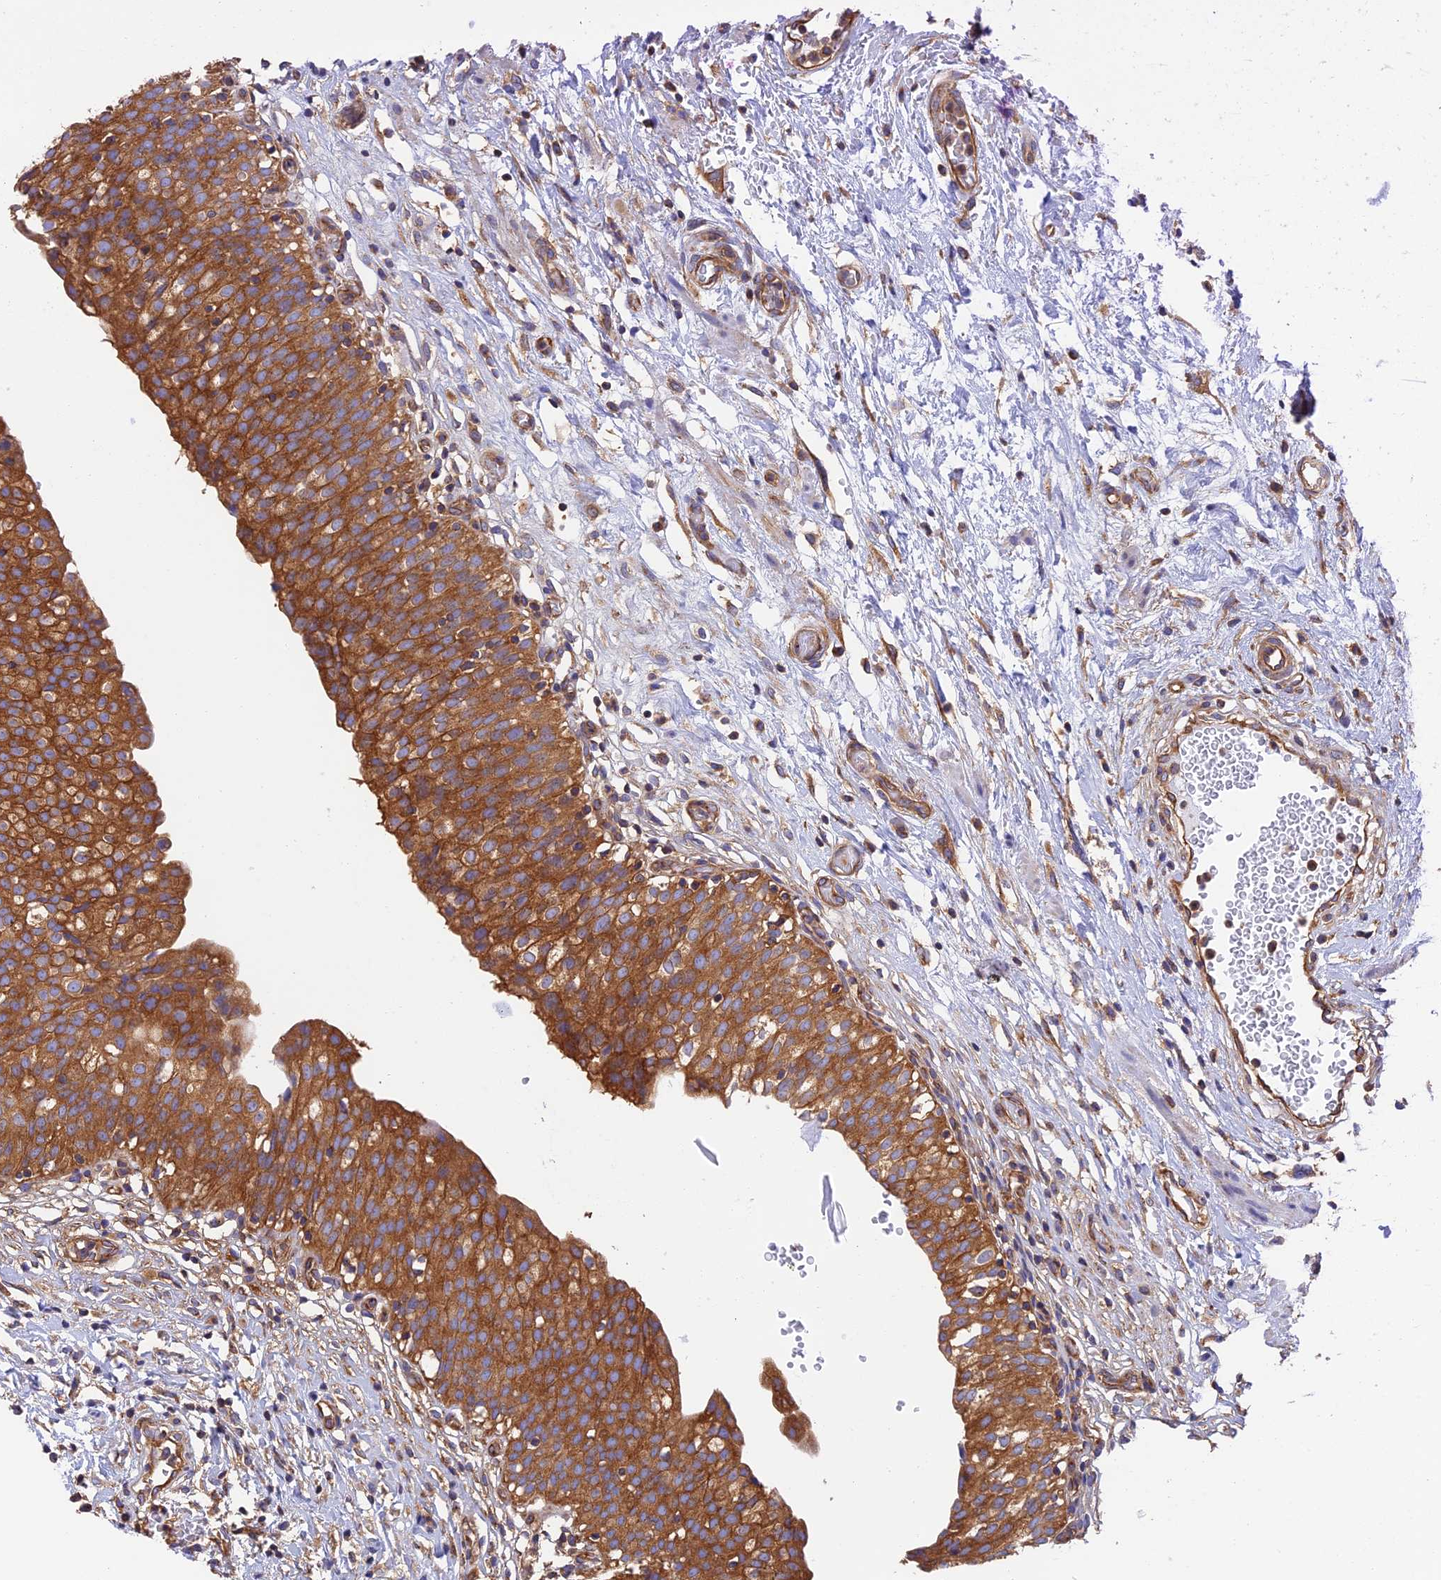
{"staining": {"intensity": "strong", "quantity": ">75%", "location": "cytoplasmic/membranous"}, "tissue": "urinary bladder", "cell_type": "Urothelial cells", "image_type": "normal", "snomed": [{"axis": "morphology", "description": "Normal tissue, NOS"}, {"axis": "topography", "description": "Urinary bladder"}], "caption": "Urinary bladder stained with DAB immunohistochemistry (IHC) demonstrates high levels of strong cytoplasmic/membranous positivity in about >75% of urothelial cells.", "gene": "DCTN2", "patient": {"sex": "male", "age": 55}}